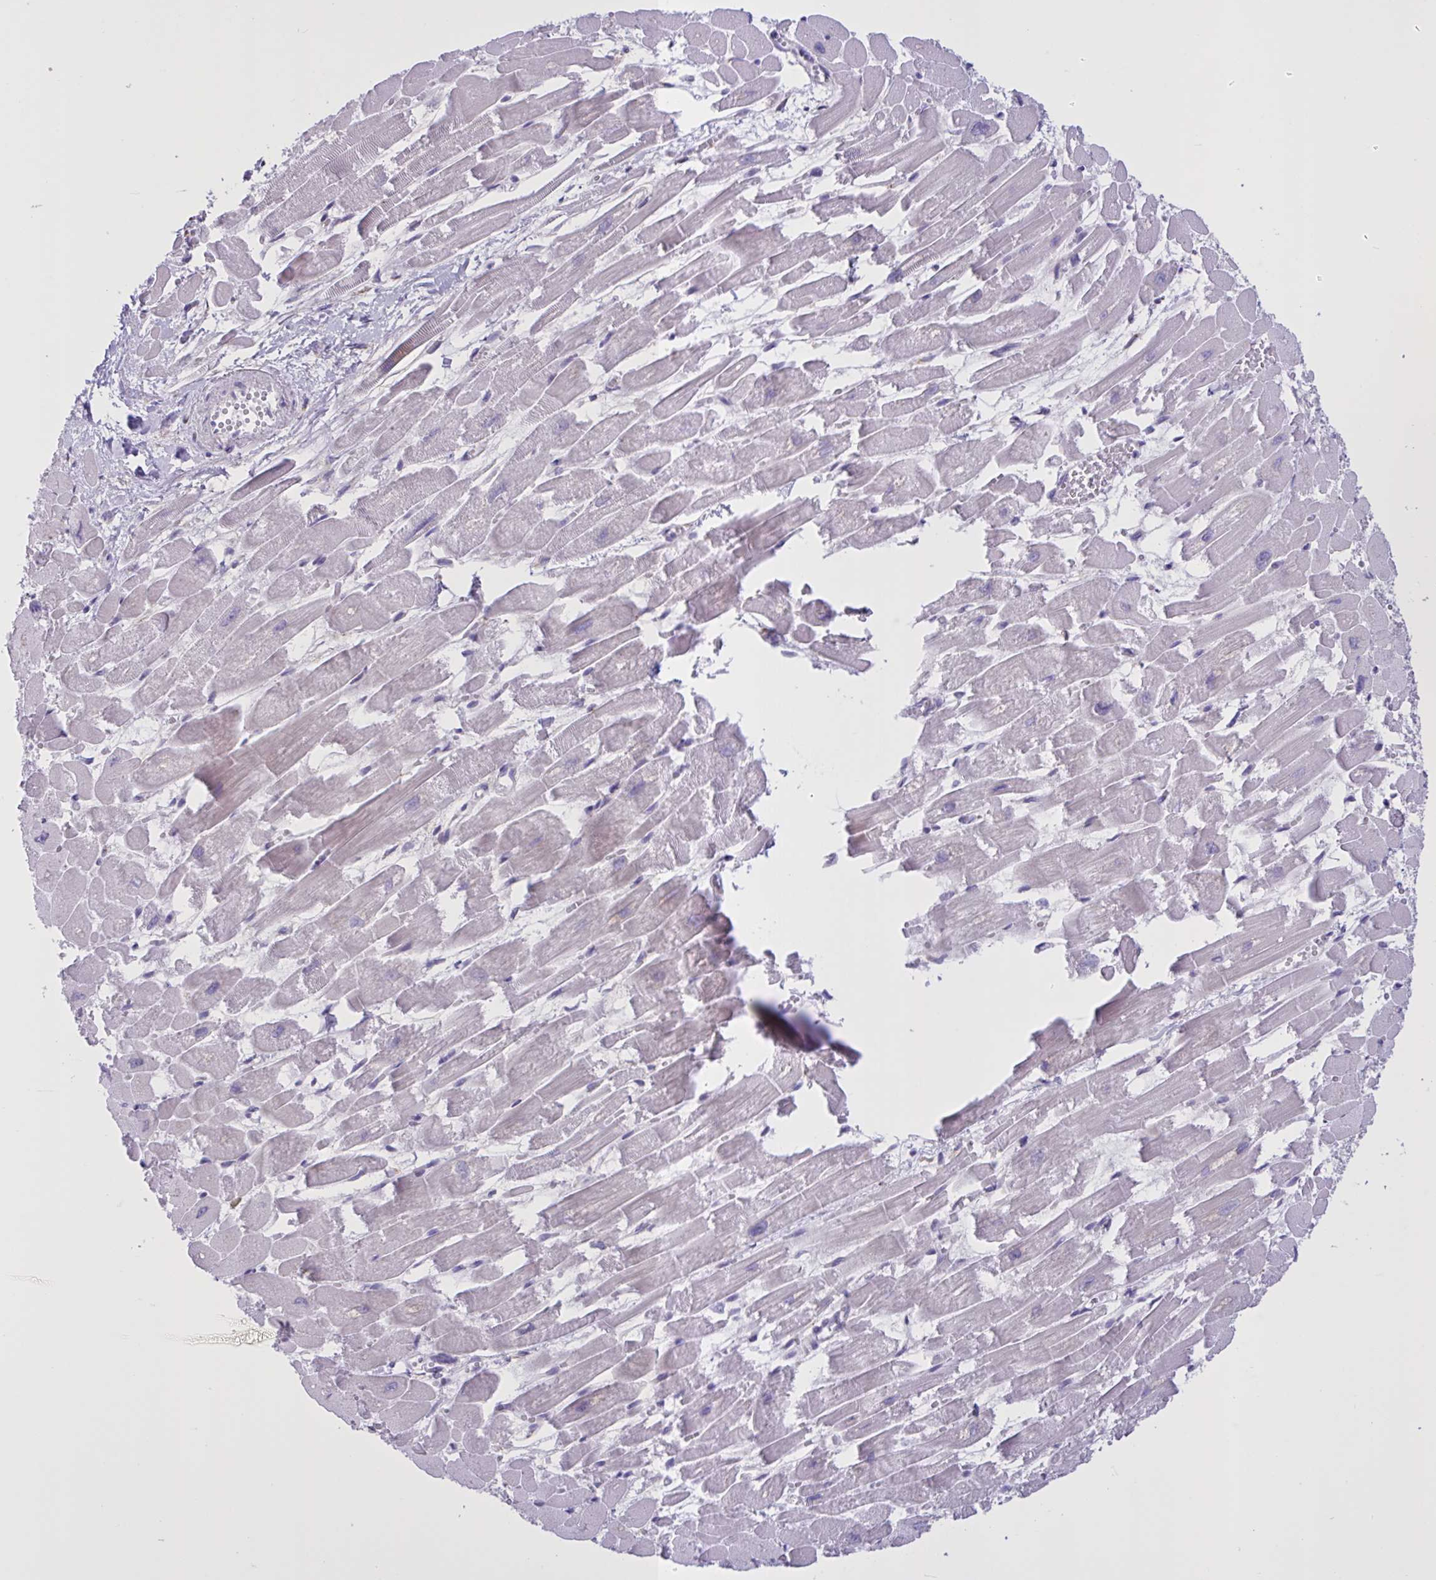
{"staining": {"intensity": "weak", "quantity": "<25%", "location": "cytoplasmic/membranous"}, "tissue": "heart muscle", "cell_type": "Cardiomyocytes", "image_type": "normal", "snomed": [{"axis": "morphology", "description": "Normal tissue, NOS"}, {"axis": "topography", "description": "Heart"}], "caption": "Micrograph shows no significant protein staining in cardiomyocytes of unremarkable heart muscle.", "gene": "MRGPRX2", "patient": {"sex": "female", "age": 52}}